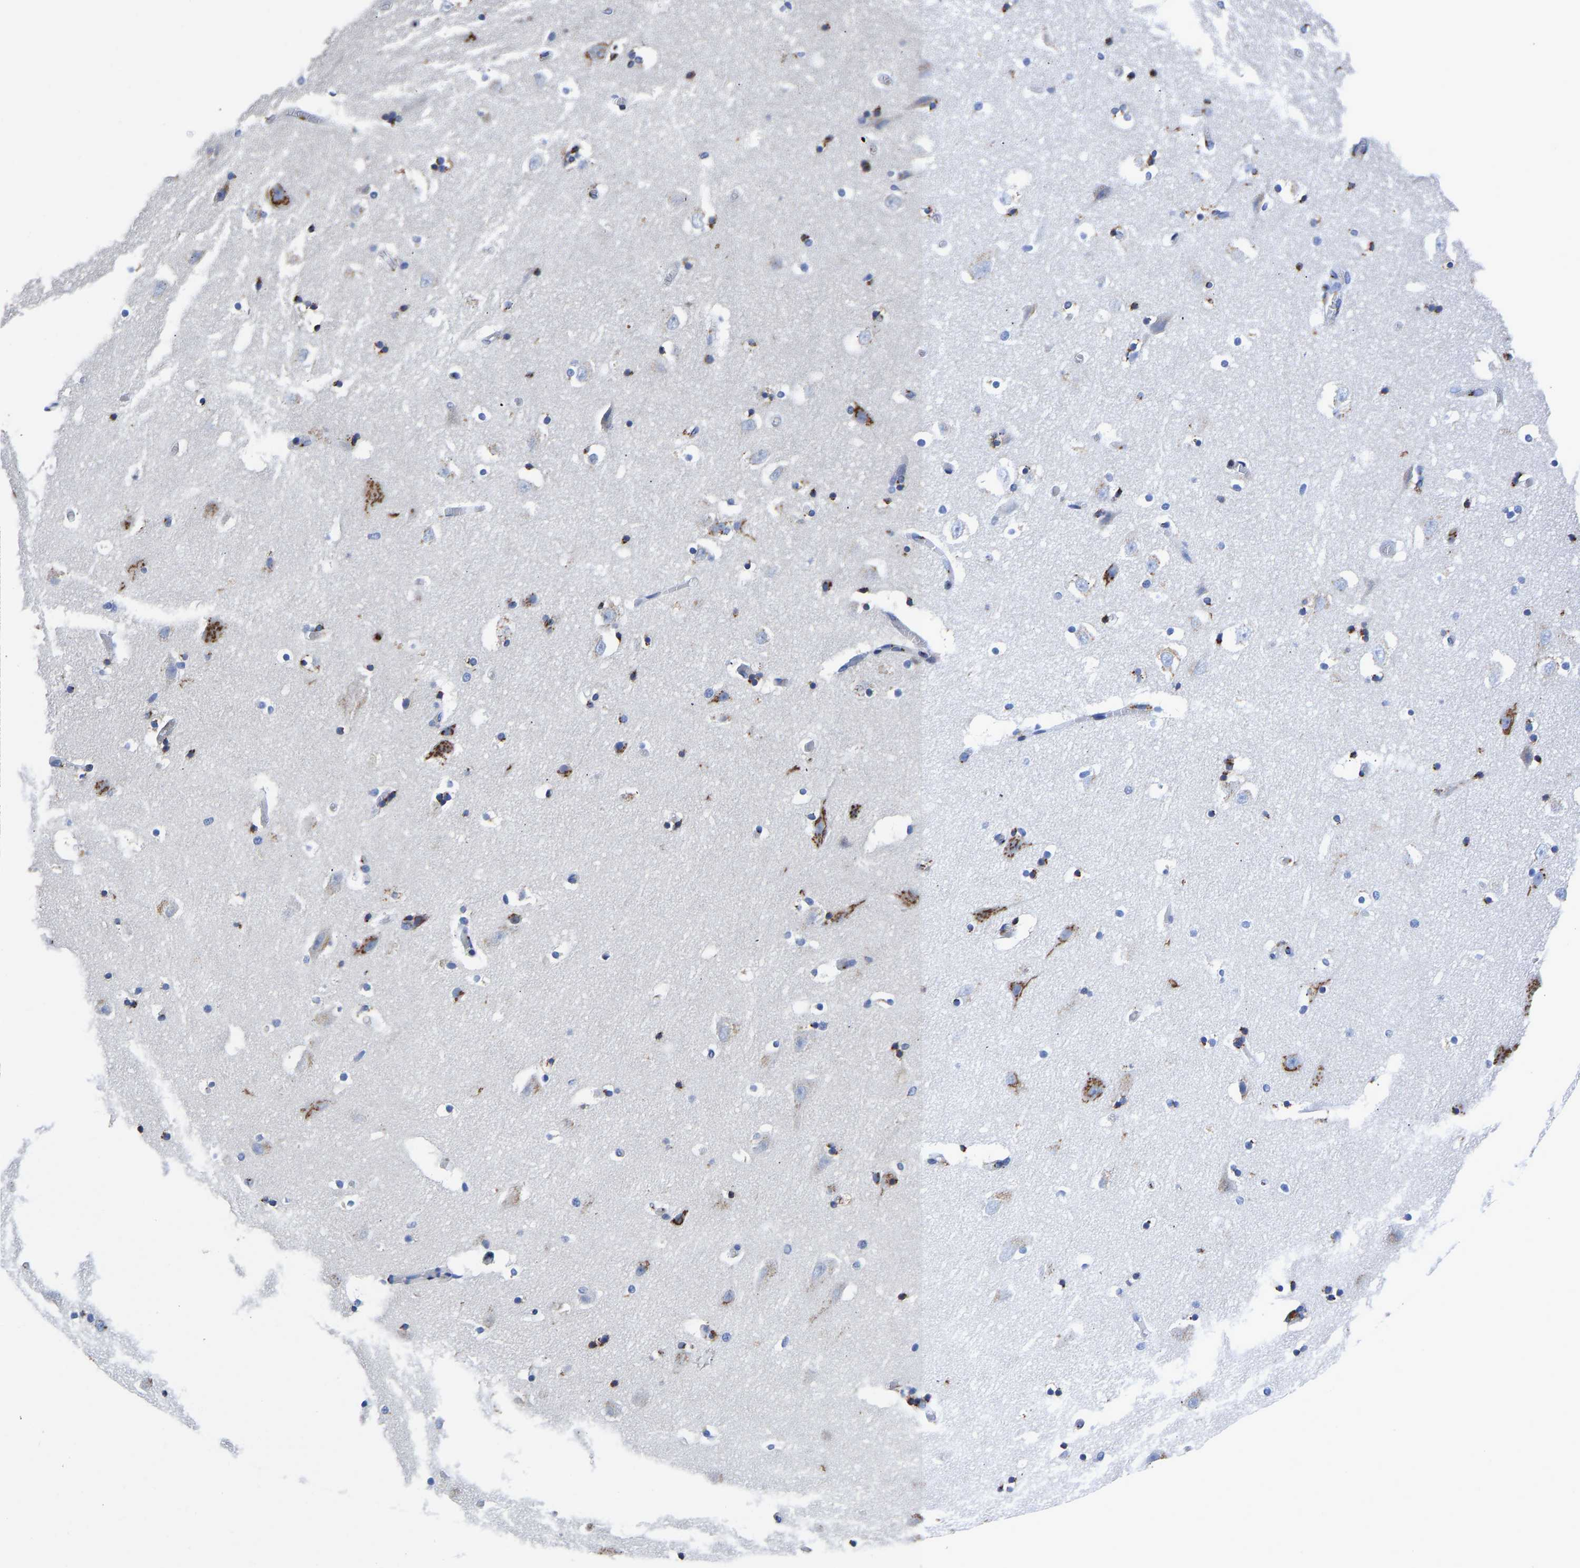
{"staining": {"intensity": "strong", "quantity": "25%-75%", "location": "cytoplasmic/membranous"}, "tissue": "hippocampus", "cell_type": "Glial cells", "image_type": "normal", "snomed": [{"axis": "morphology", "description": "Normal tissue, NOS"}, {"axis": "topography", "description": "Hippocampus"}], "caption": "Brown immunohistochemical staining in benign hippocampus displays strong cytoplasmic/membranous staining in about 25%-75% of glial cells.", "gene": "TMEM87A", "patient": {"sex": "male", "age": 45}}